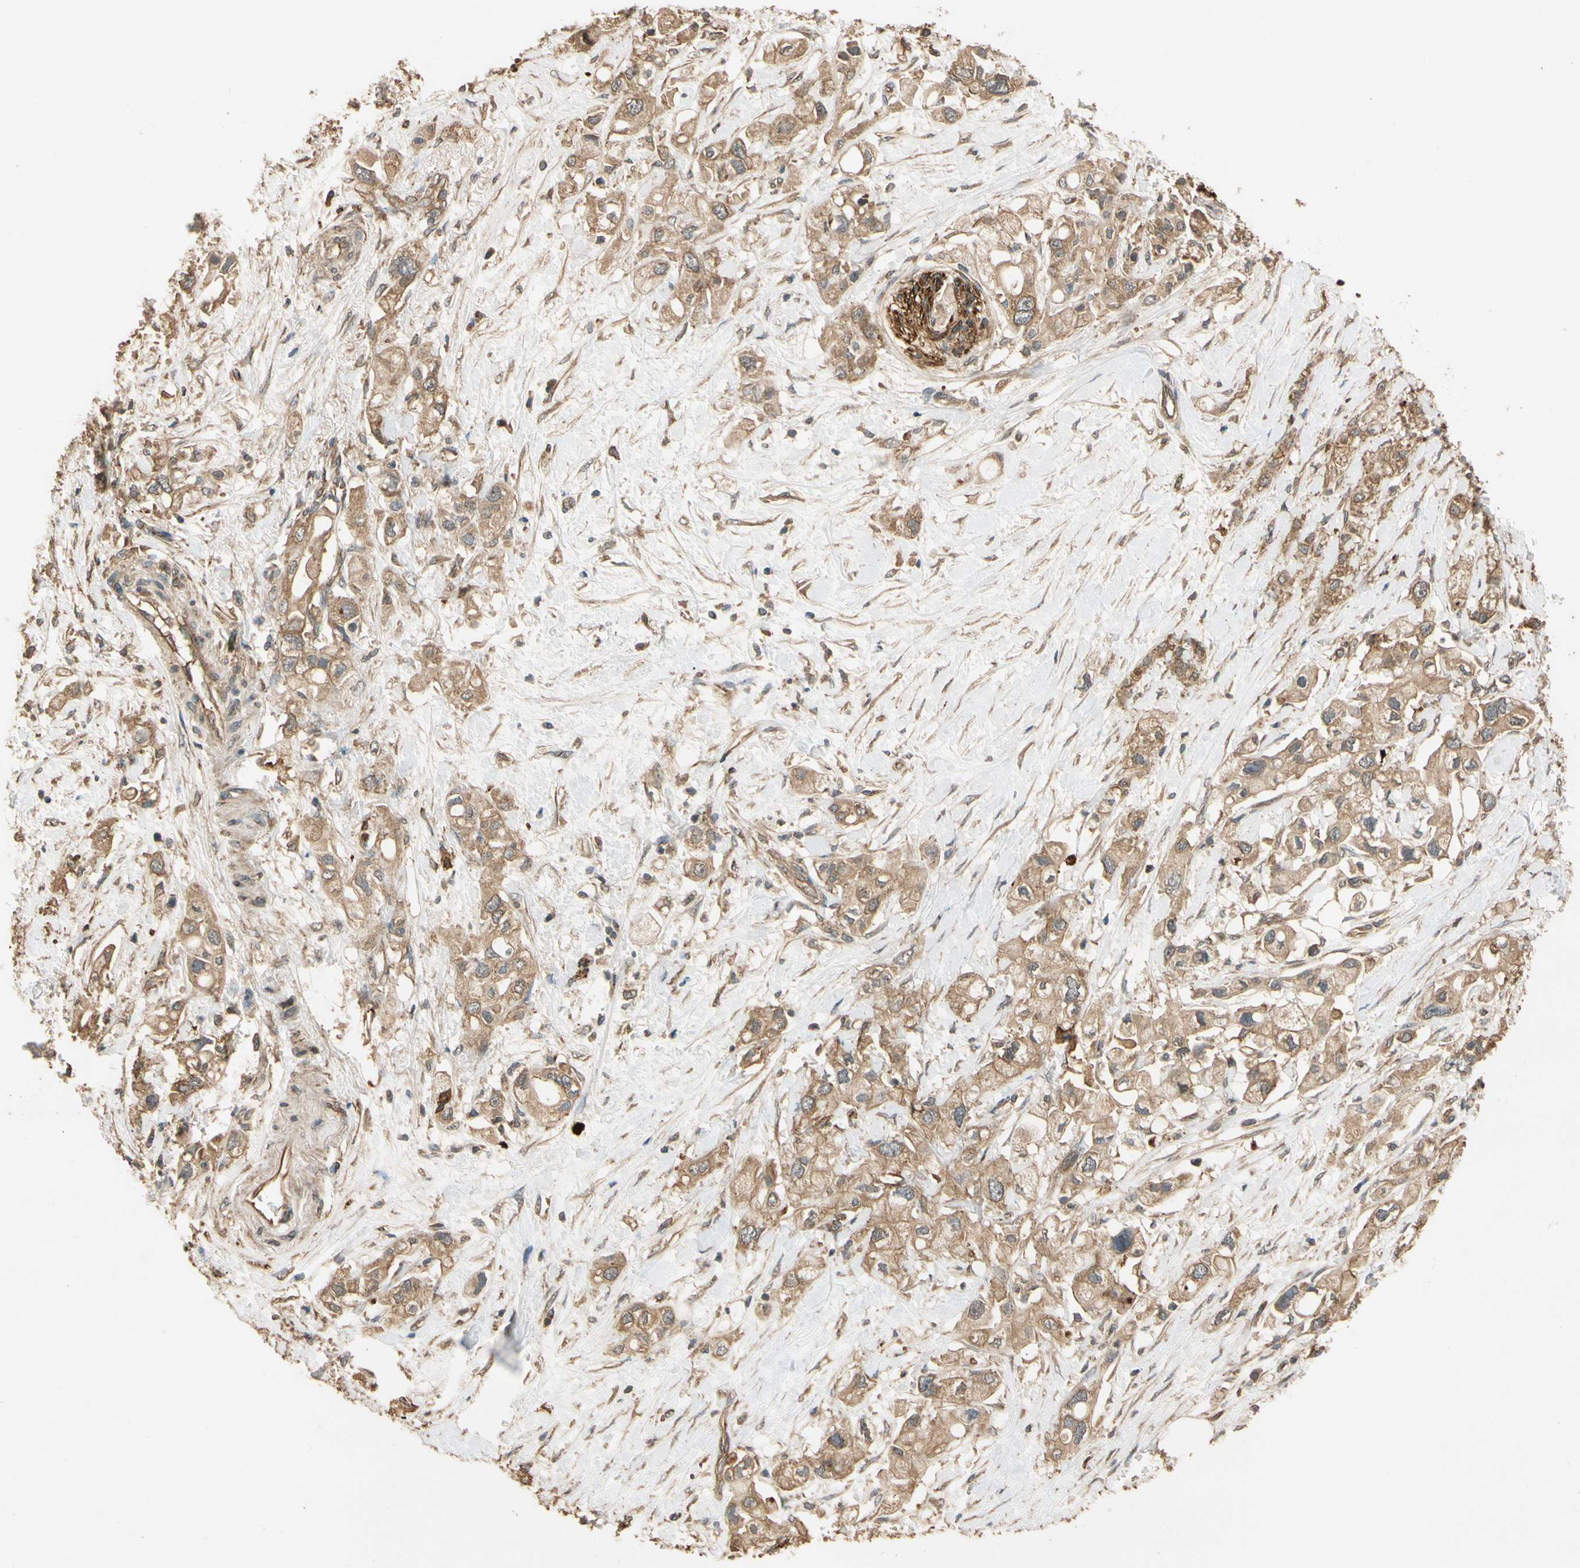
{"staining": {"intensity": "moderate", "quantity": ">75%", "location": "cytoplasmic/membranous"}, "tissue": "pancreatic cancer", "cell_type": "Tumor cells", "image_type": "cancer", "snomed": [{"axis": "morphology", "description": "Adenocarcinoma, NOS"}, {"axis": "topography", "description": "Pancreas"}], "caption": "A brown stain labels moderate cytoplasmic/membranous expression of a protein in pancreatic cancer (adenocarcinoma) tumor cells.", "gene": "MGRN1", "patient": {"sex": "female", "age": 56}}